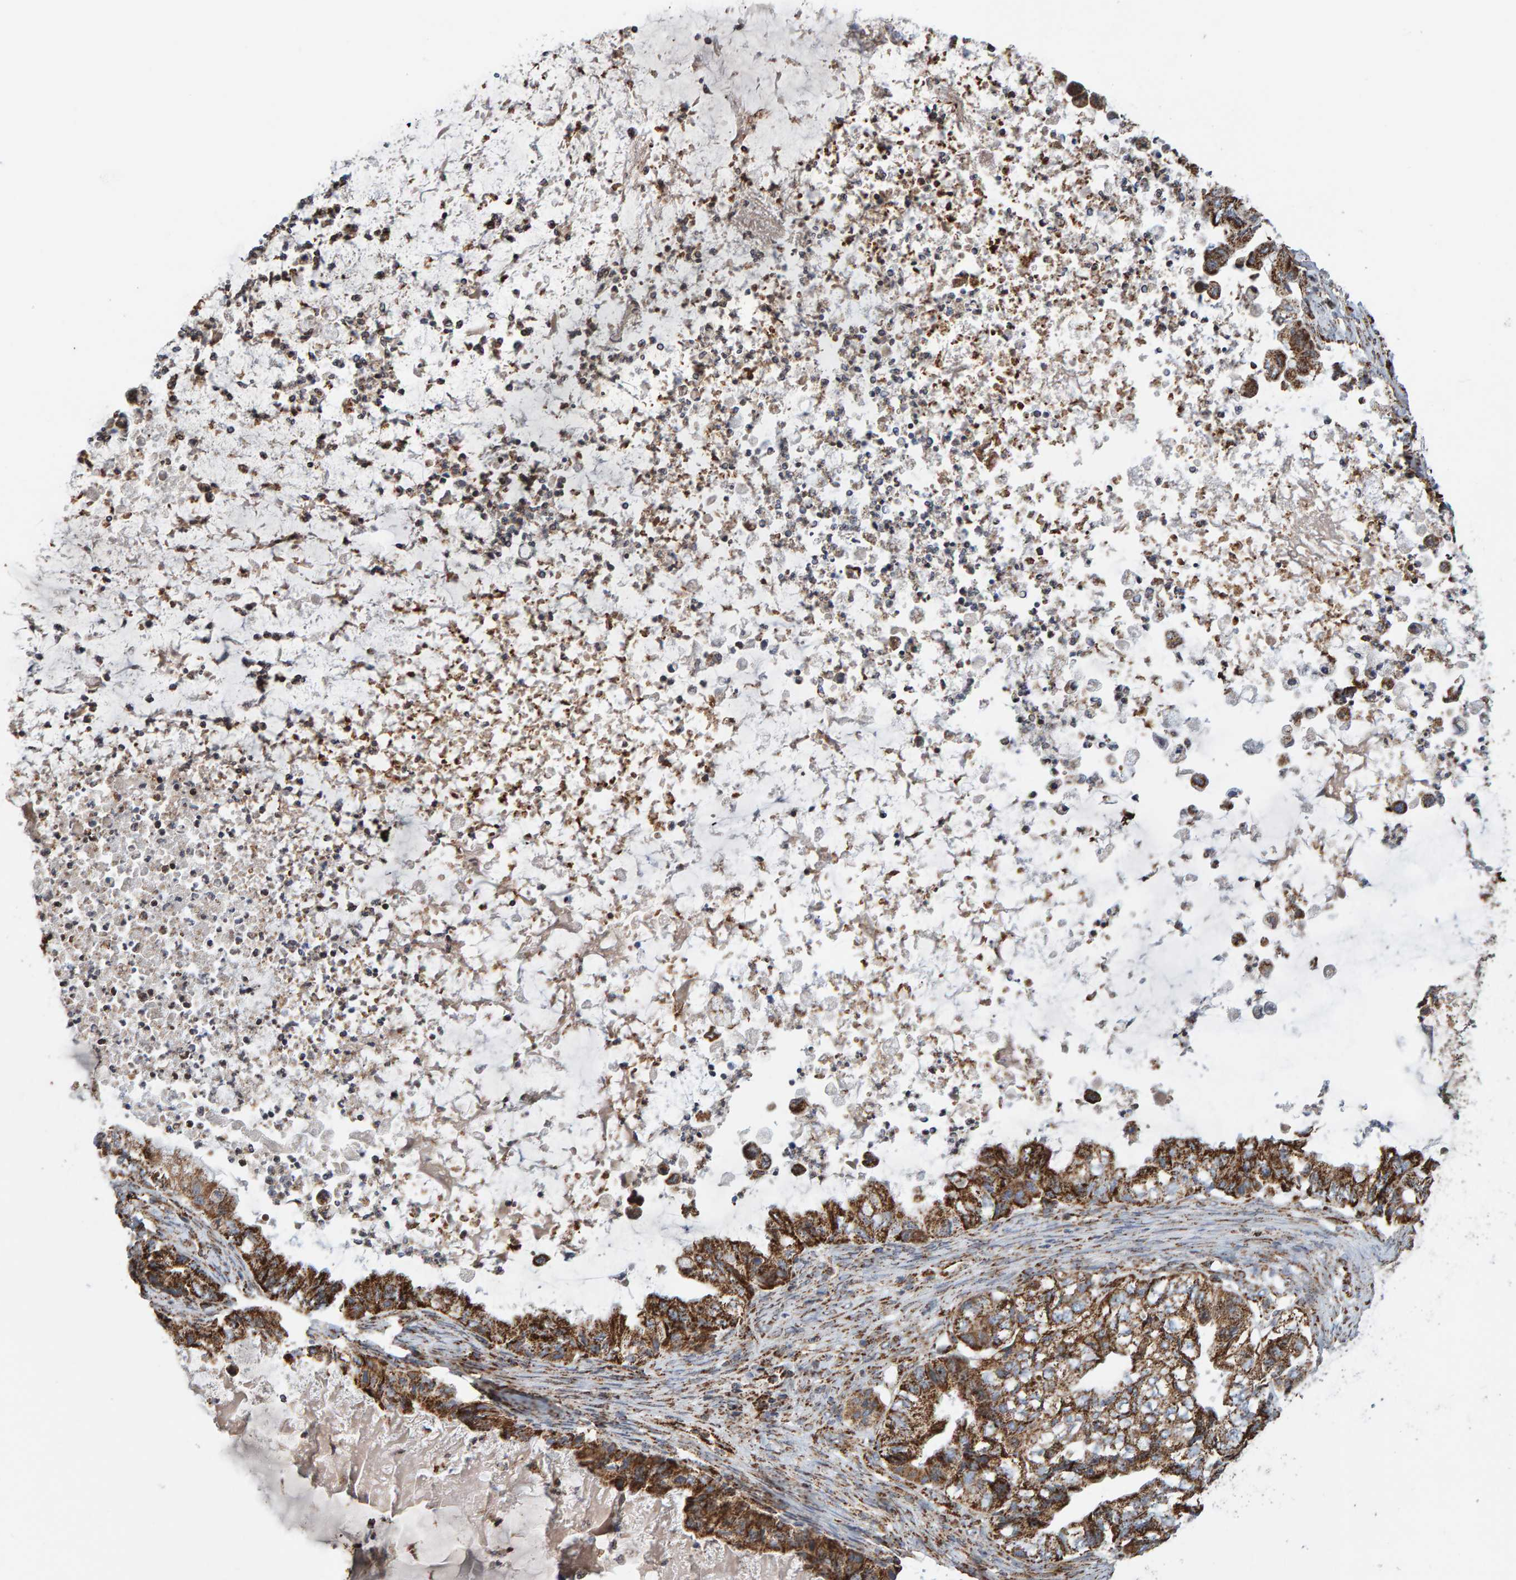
{"staining": {"intensity": "moderate", "quantity": ">75%", "location": "cytoplasmic/membranous"}, "tissue": "ovarian cancer", "cell_type": "Tumor cells", "image_type": "cancer", "snomed": [{"axis": "morphology", "description": "Cystadenocarcinoma, mucinous, NOS"}, {"axis": "topography", "description": "Ovary"}], "caption": "High-power microscopy captured an immunohistochemistry image of ovarian mucinous cystadenocarcinoma, revealing moderate cytoplasmic/membranous staining in approximately >75% of tumor cells. The protein is shown in brown color, while the nuclei are stained blue.", "gene": "MRPL45", "patient": {"sex": "female", "age": 80}}